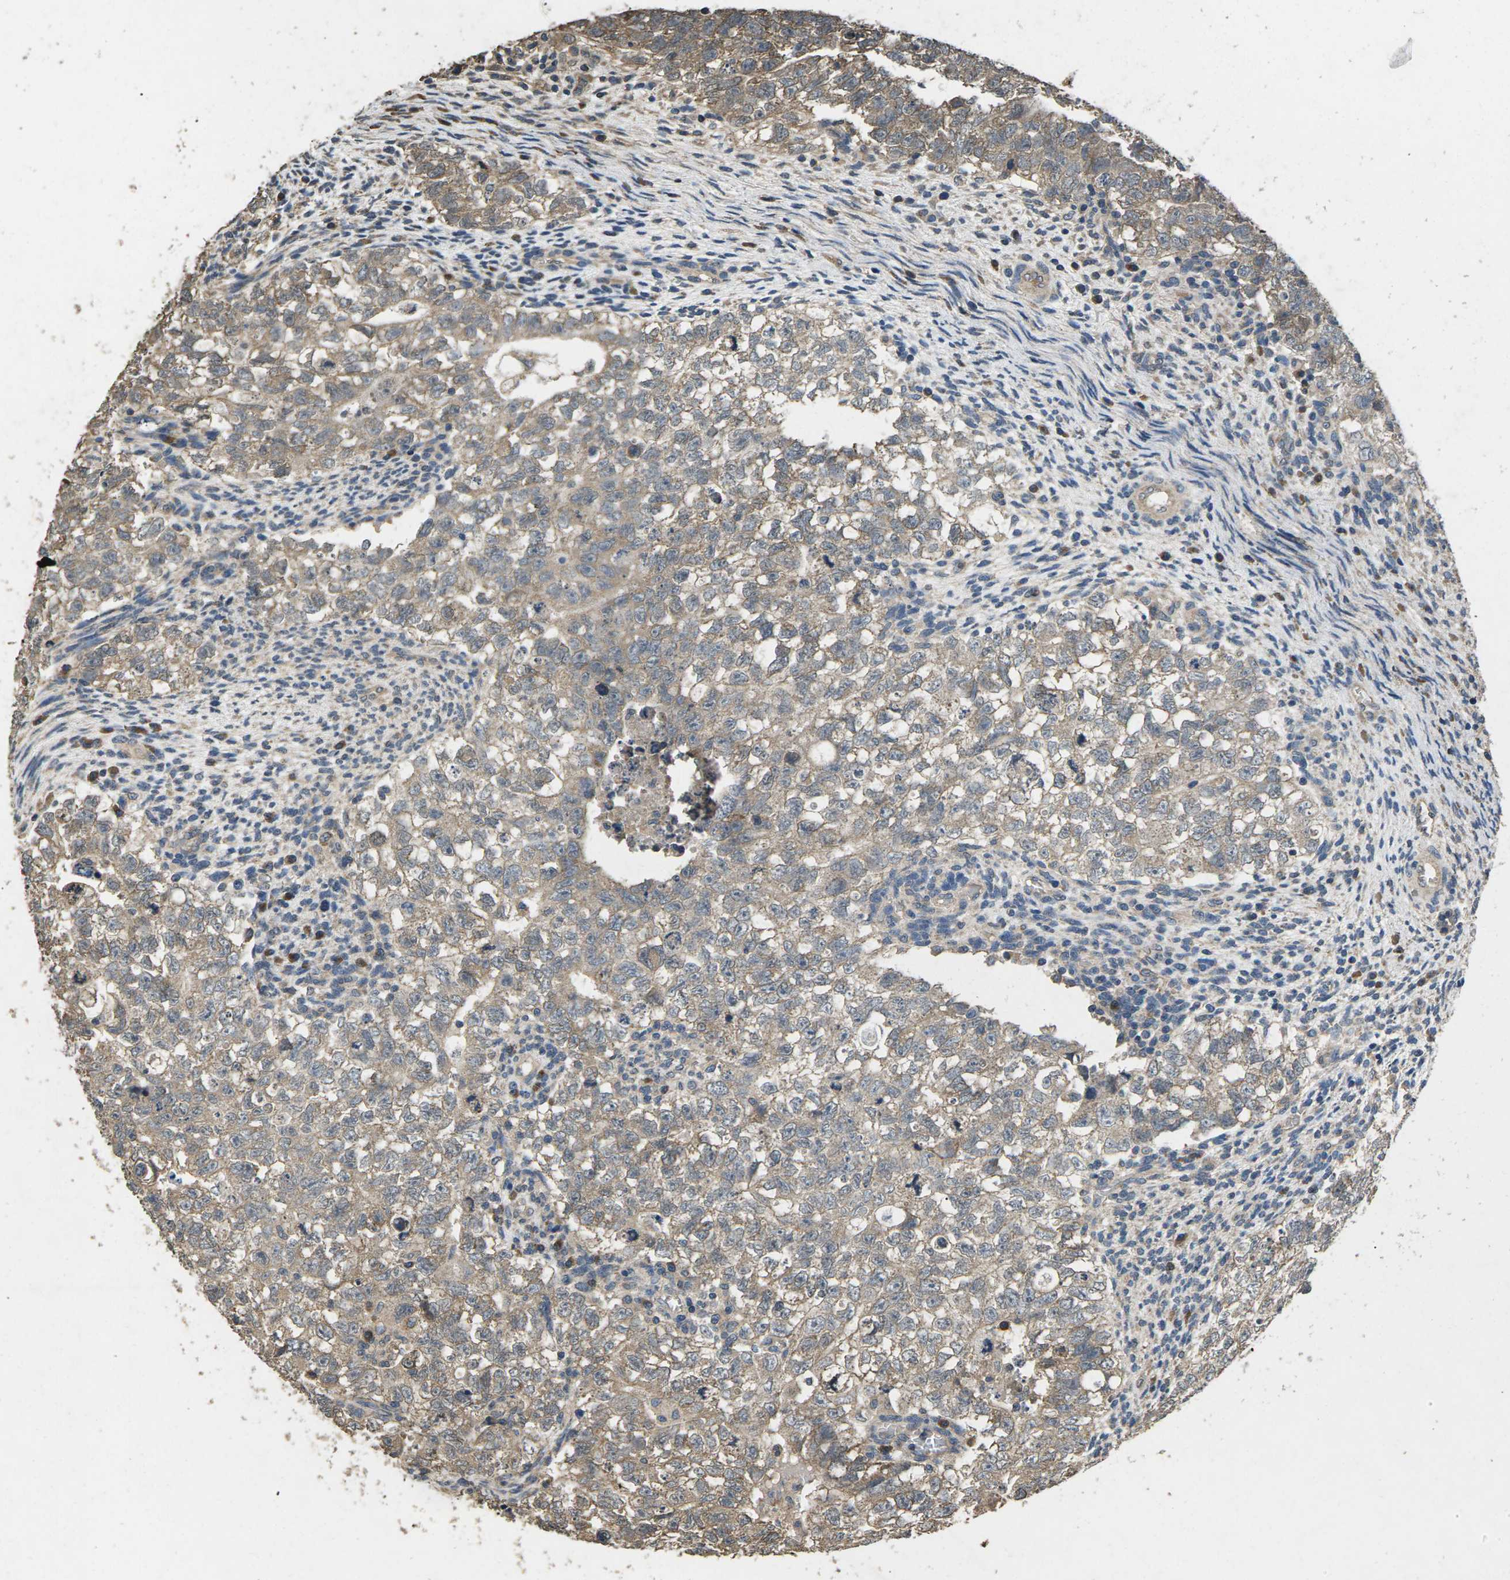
{"staining": {"intensity": "weak", "quantity": "<25%", "location": "cytoplasmic/membranous"}, "tissue": "testis cancer", "cell_type": "Tumor cells", "image_type": "cancer", "snomed": [{"axis": "morphology", "description": "Seminoma, NOS"}, {"axis": "morphology", "description": "Carcinoma, Embryonal, NOS"}, {"axis": "topography", "description": "Testis"}], "caption": "Tumor cells show no significant positivity in testis embryonal carcinoma.", "gene": "B4GAT1", "patient": {"sex": "male", "age": 38}}